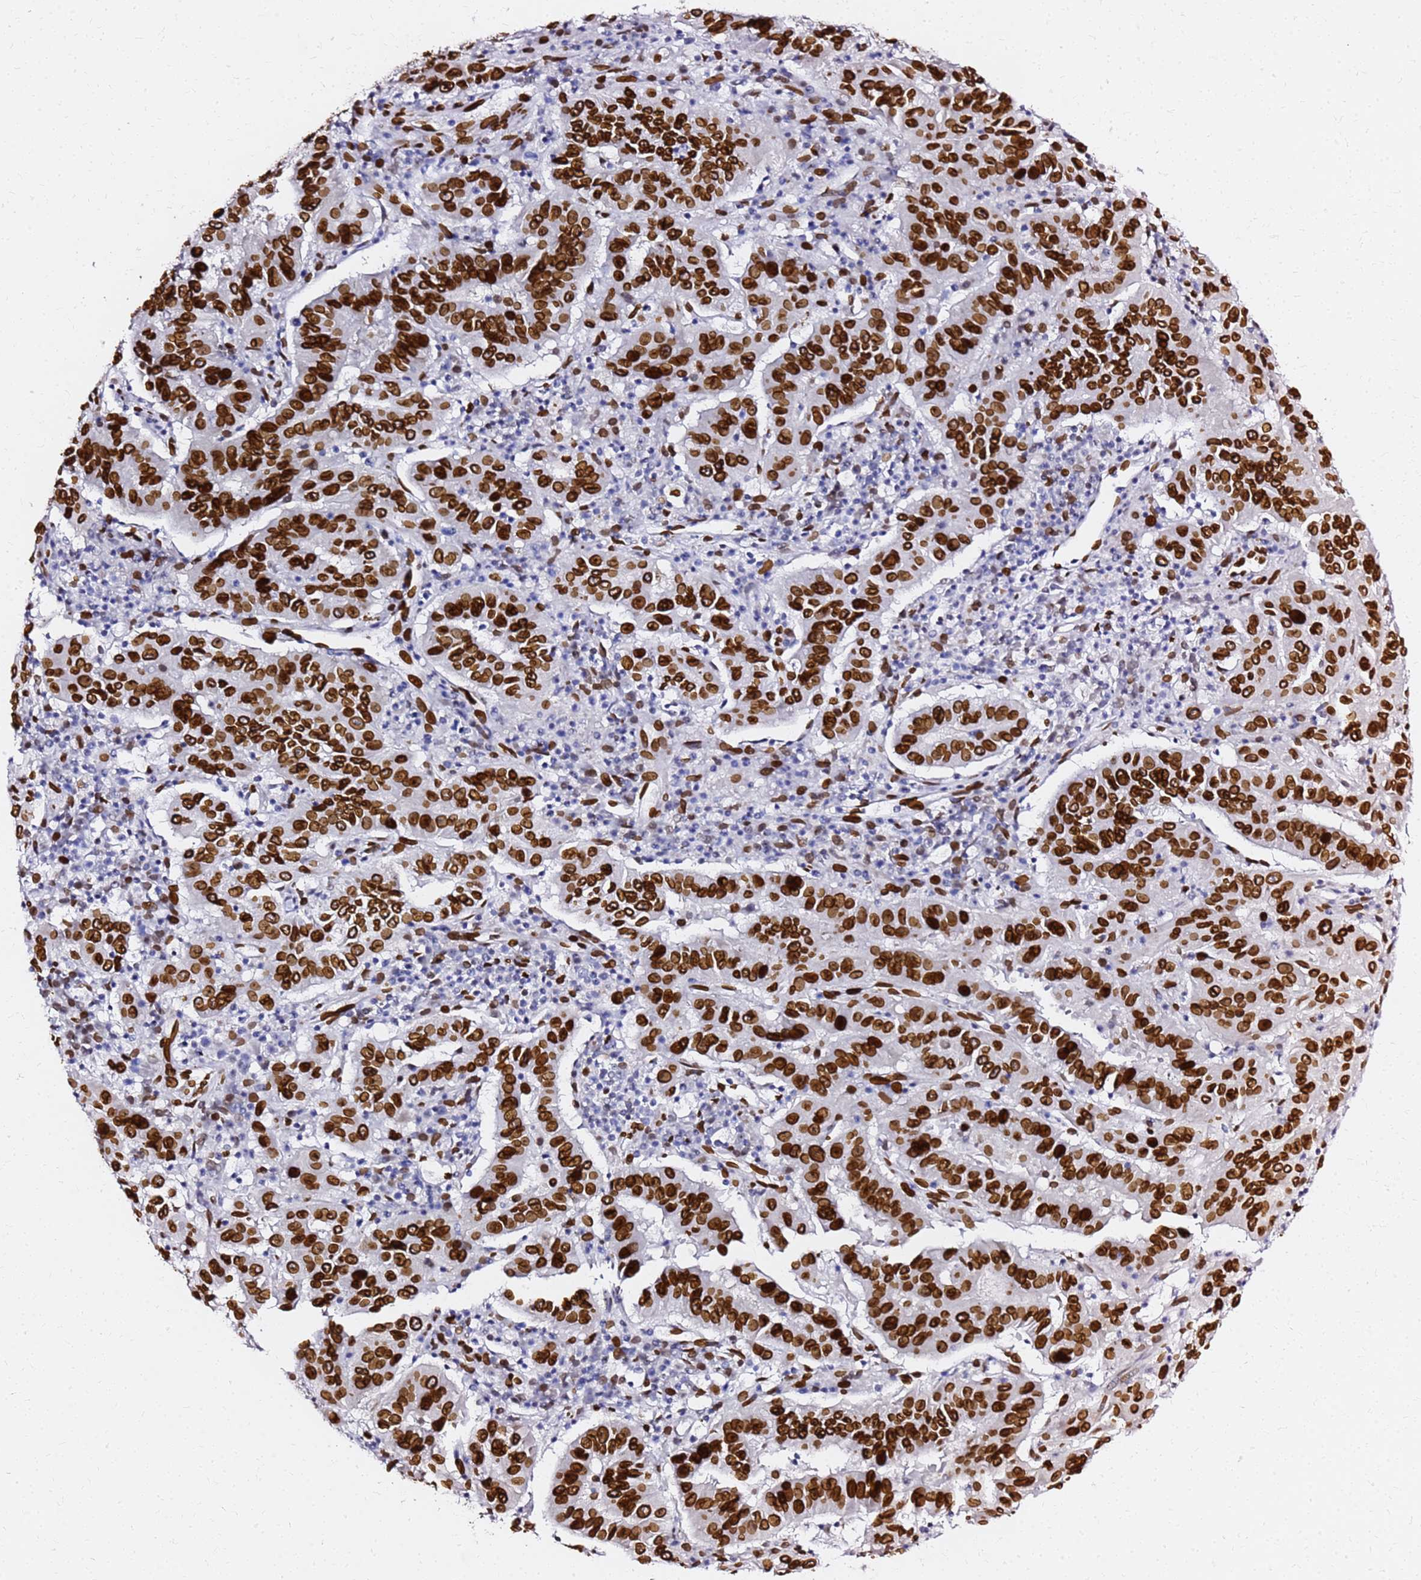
{"staining": {"intensity": "strong", "quantity": ">75%", "location": "cytoplasmic/membranous,nuclear"}, "tissue": "pancreatic cancer", "cell_type": "Tumor cells", "image_type": "cancer", "snomed": [{"axis": "morphology", "description": "Adenocarcinoma, NOS"}, {"axis": "topography", "description": "Pancreas"}], "caption": "Immunohistochemistry (IHC) (DAB (3,3'-diaminobenzidine)) staining of pancreatic adenocarcinoma reveals strong cytoplasmic/membranous and nuclear protein positivity in approximately >75% of tumor cells.", "gene": "C6orf141", "patient": {"sex": "male", "age": 63}}